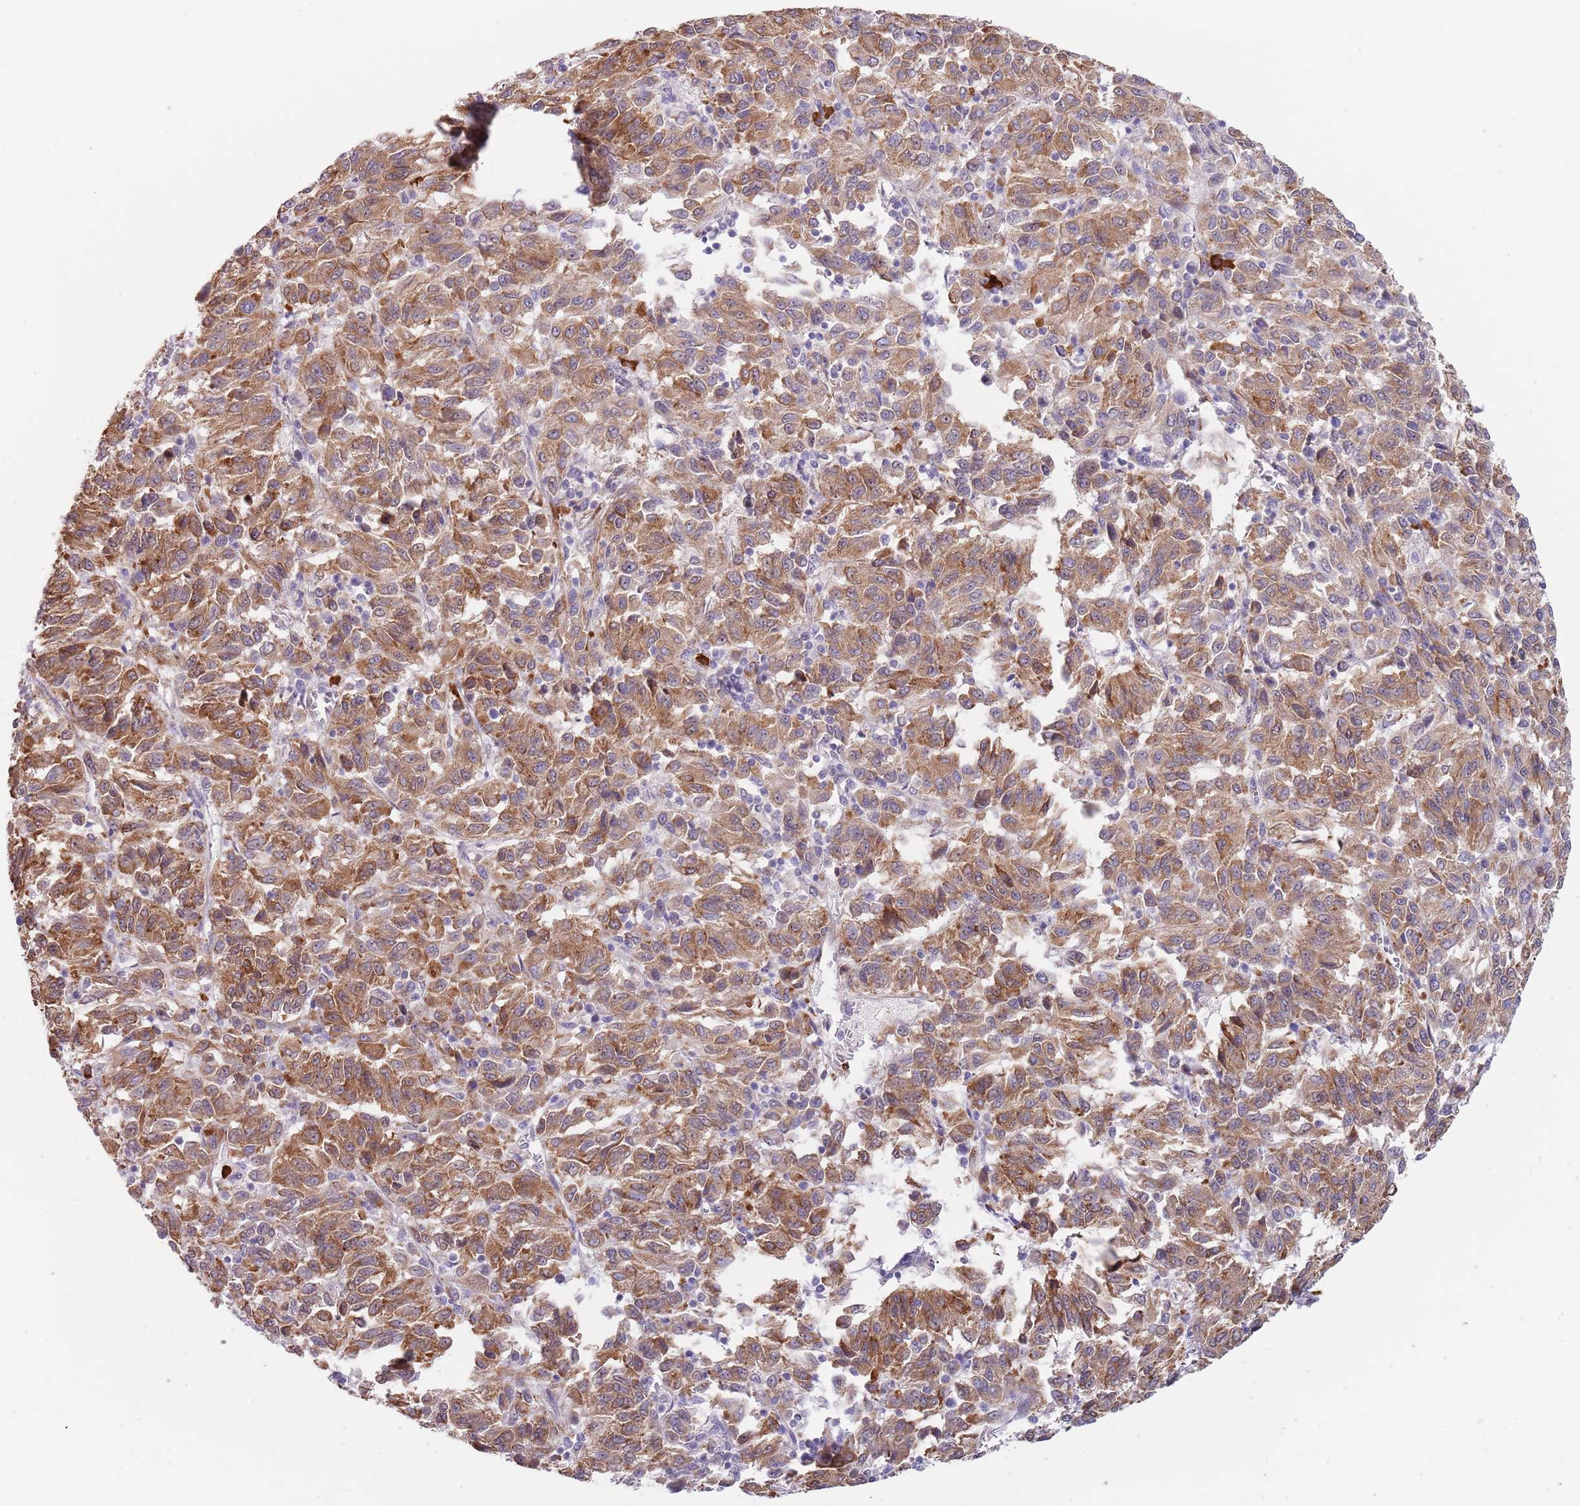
{"staining": {"intensity": "moderate", "quantity": ">75%", "location": "cytoplasmic/membranous"}, "tissue": "melanoma", "cell_type": "Tumor cells", "image_type": "cancer", "snomed": [{"axis": "morphology", "description": "Malignant melanoma, Metastatic site"}, {"axis": "topography", "description": "Lung"}], "caption": "Protein staining by immunohistochemistry (IHC) displays moderate cytoplasmic/membranous staining in approximately >75% of tumor cells in malignant melanoma (metastatic site). The protein of interest is stained brown, and the nuclei are stained in blue (DAB (3,3'-diaminobenzidine) IHC with brightfield microscopy, high magnification).", "gene": "TNRC6C", "patient": {"sex": "male", "age": 64}}